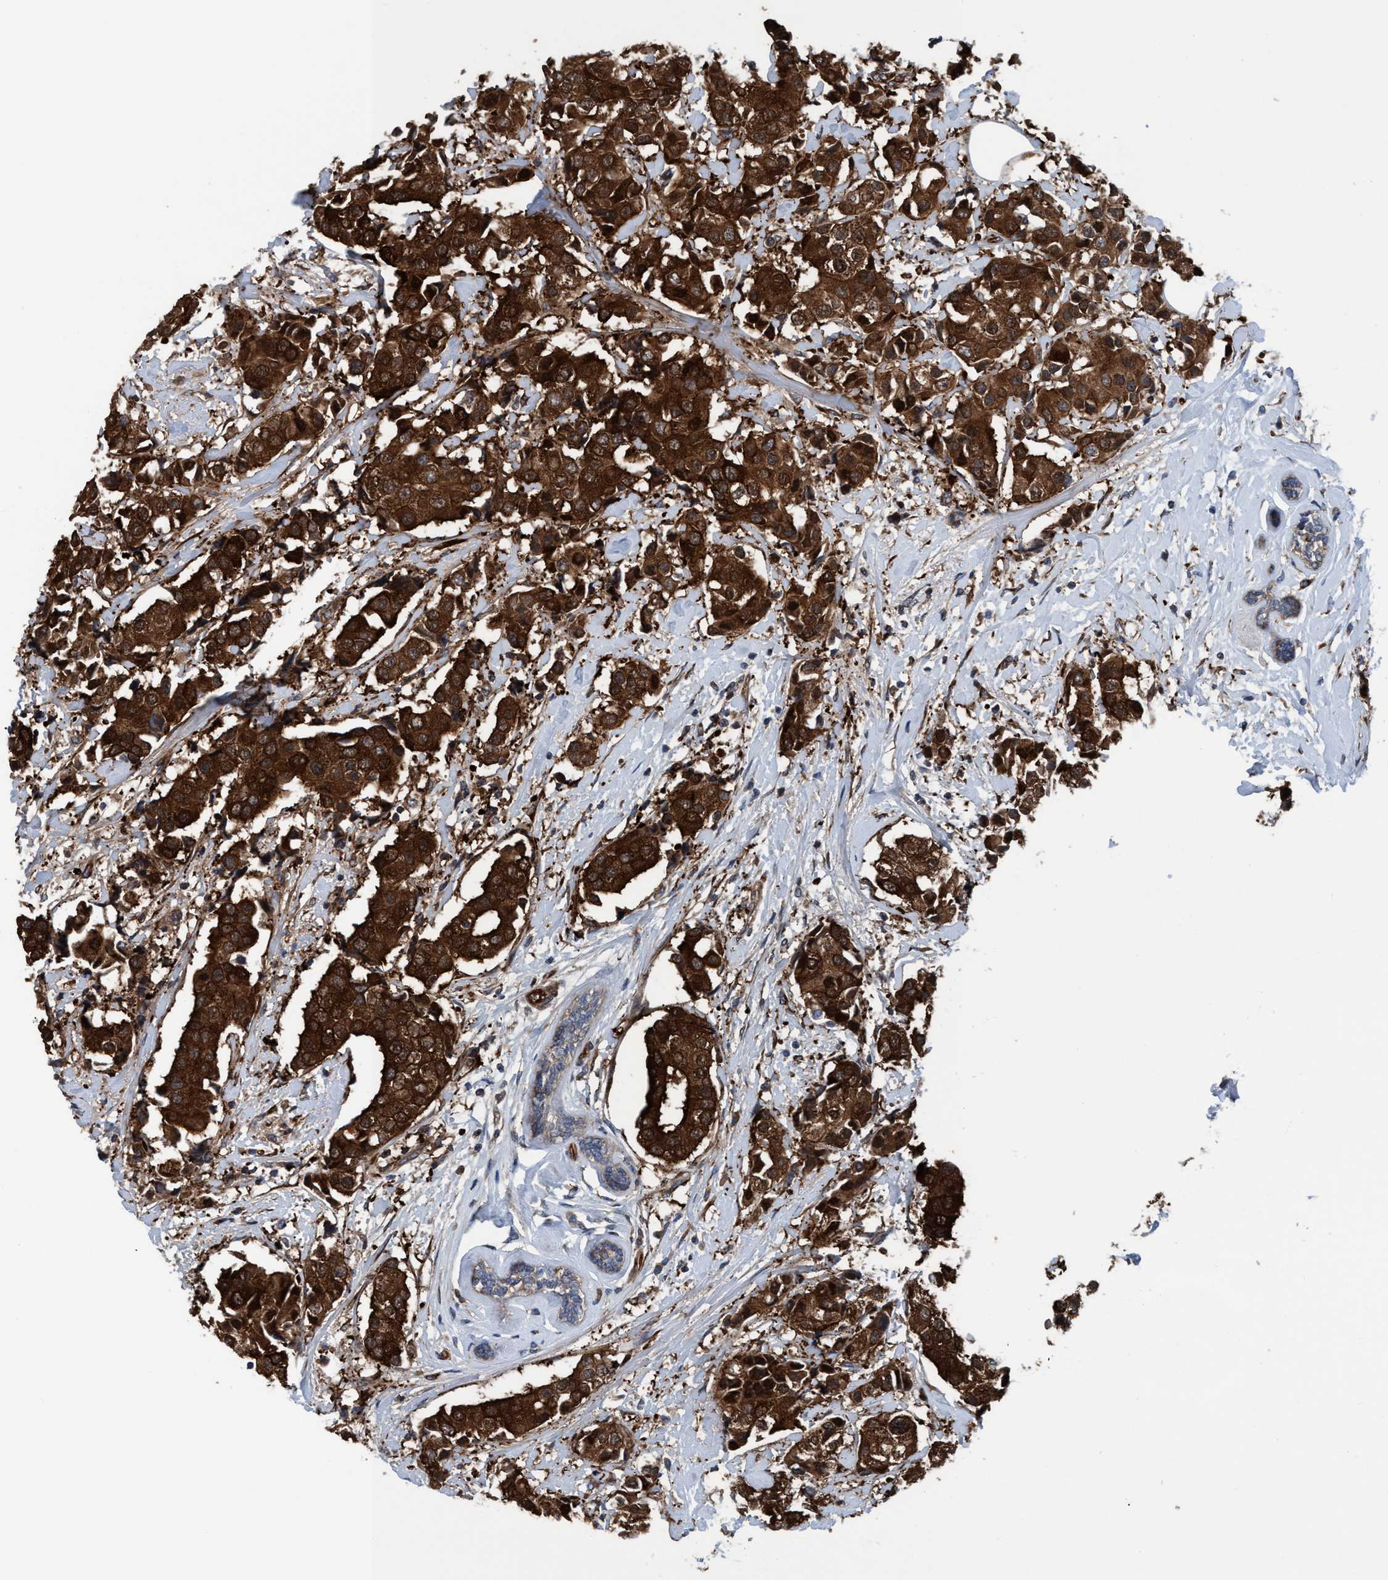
{"staining": {"intensity": "strong", "quantity": ">75%", "location": "cytoplasmic/membranous,nuclear"}, "tissue": "breast cancer", "cell_type": "Tumor cells", "image_type": "cancer", "snomed": [{"axis": "morphology", "description": "Normal tissue, NOS"}, {"axis": "morphology", "description": "Duct carcinoma"}, {"axis": "topography", "description": "Breast"}], "caption": "Infiltrating ductal carcinoma (breast) stained with a brown dye shows strong cytoplasmic/membranous and nuclear positive expression in about >75% of tumor cells.", "gene": "NMT1", "patient": {"sex": "female", "age": 39}}